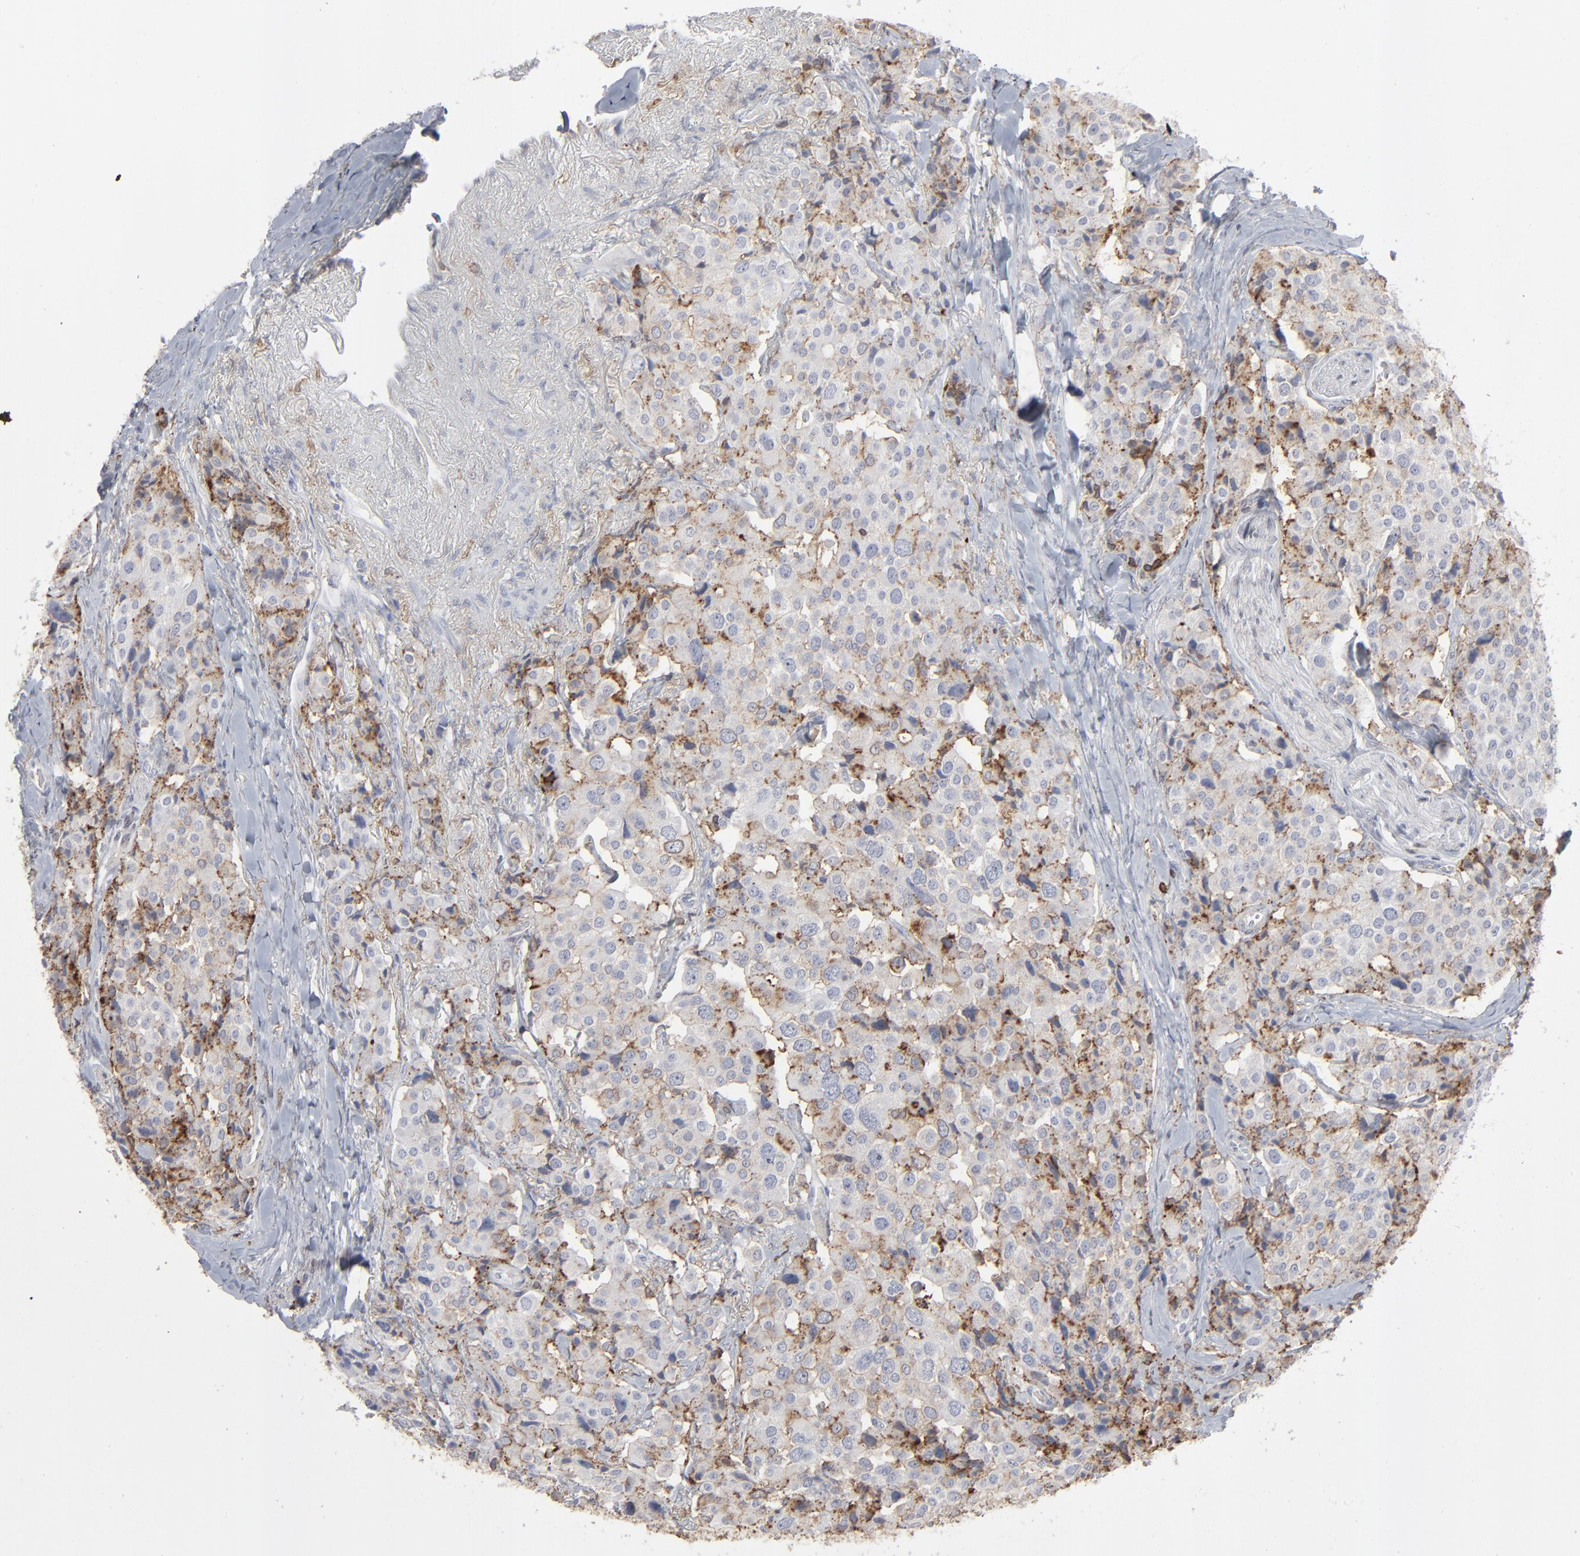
{"staining": {"intensity": "moderate", "quantity": "<25%", "location": "cytoplasmic/membranous"}, "tissue": "carcinoid", "cell_type": "Tumor cells", "image_type": "cancer", "snomed": [{"axis": "morphology", "description": "Carcinoid, malignant, NOS"}, {"axis": "topography", "description": "Colon"}], "caption": "This is a histology image of IHC staining of carcinoid, which shows moderate positivity in the cytoplasmic/membranous of tumor cells.", "gene": "ANXA5", "patient": {"sex": "female", "age": 61}}